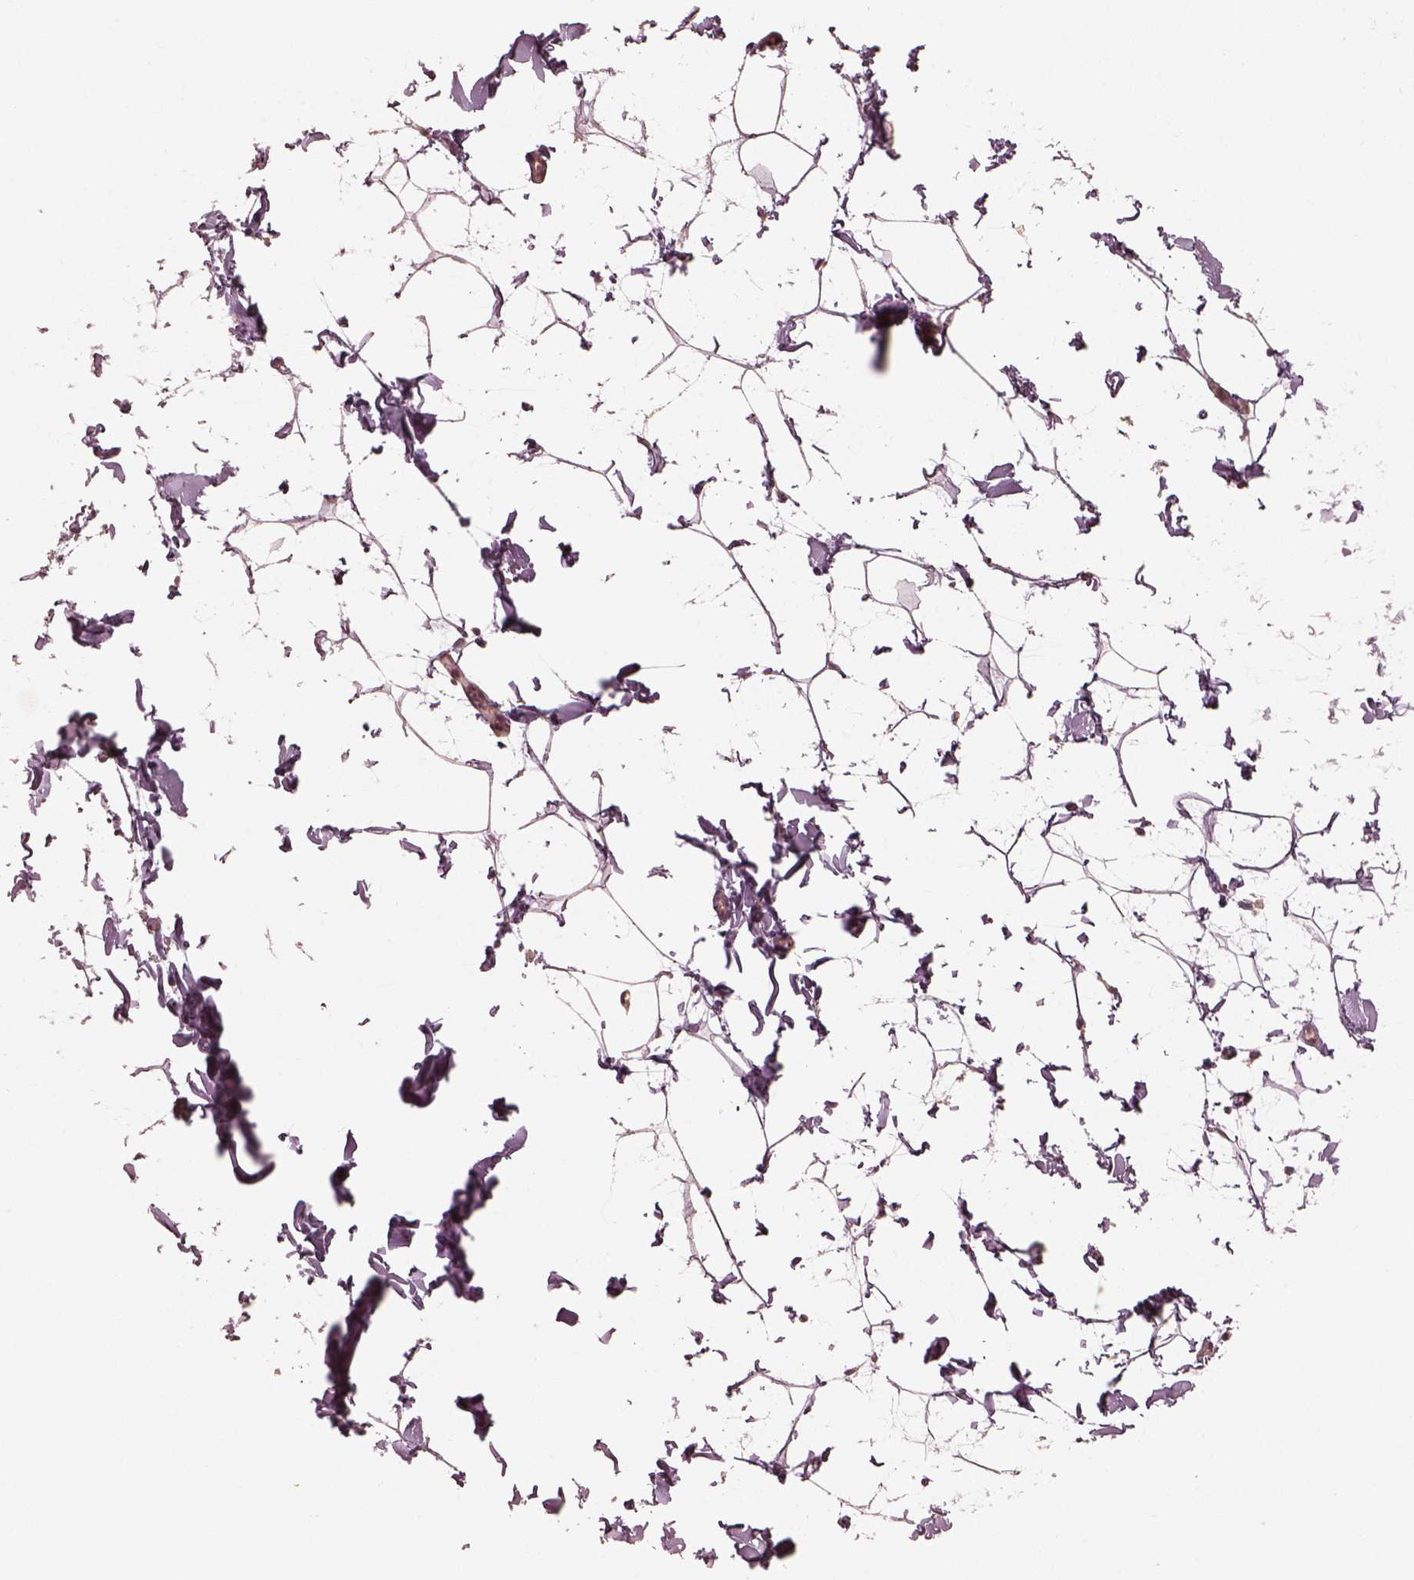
{"staining": {"intensity": "weak", "quantity": "<25%", "location": "cytoplasmic/membranous"}, "tissue": "adipose tissue", "cell_type": "Adipocytes", "image_type": "normal", "snomed": [{"axis": "morphology", "description": "Normal tissue, NOS"}, {"axis": "topography", "description": "Gallbladder"}, {"axis": "topography", "description": "Peripheral nerve tissue"}], "caption": "Immunohistochemistry of normal adipose tissue exhibits no positivity in adipocytes.", "gene": "SLC25A46", "patient": {"sex": "female", "age": 45}}